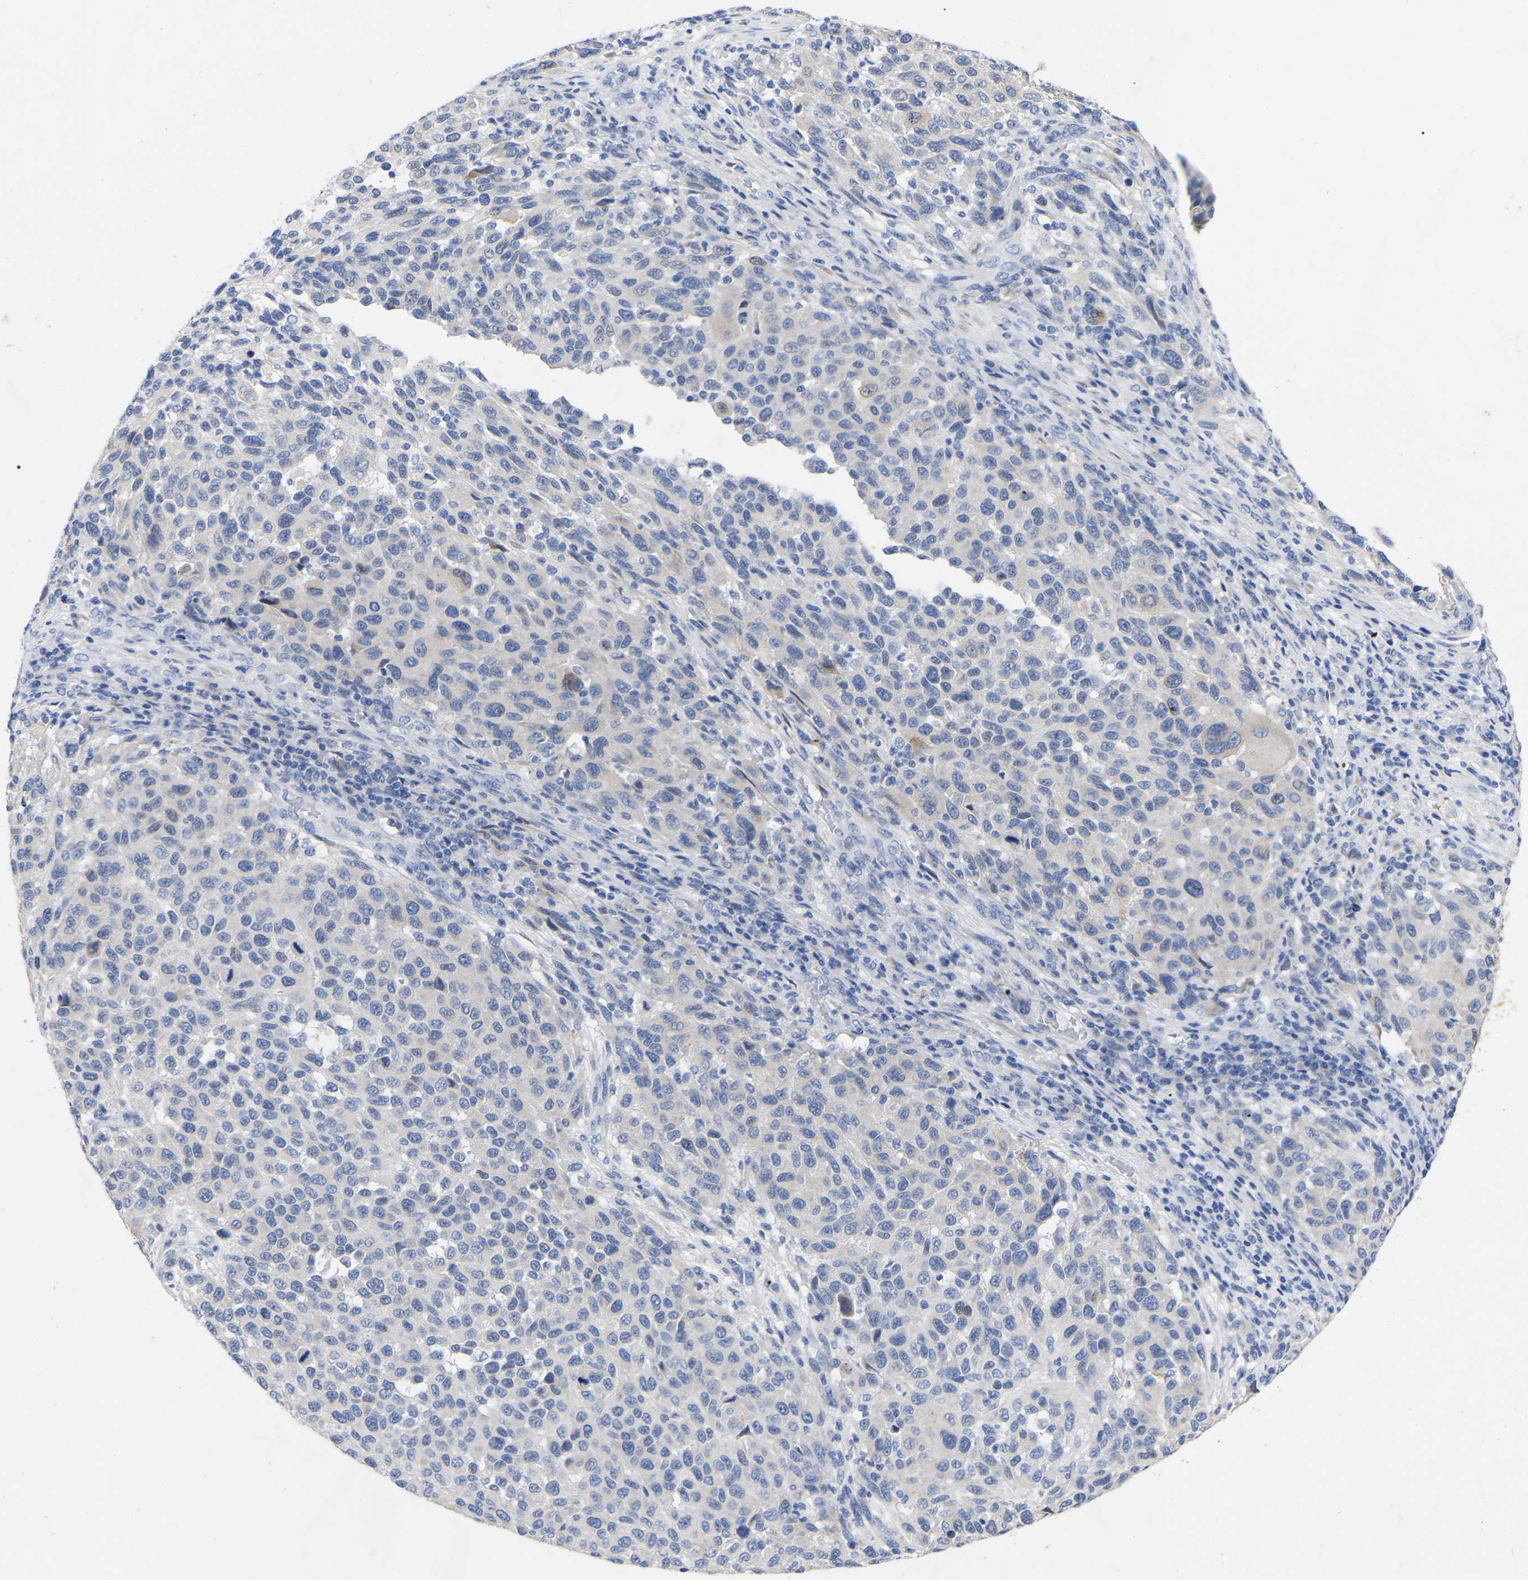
{"staining": {"intensity": "negative", "quantity": "none", "location": "none"}, "tissue": "melanoma", "cell_type": "Tumor cells", "image_type": "cancer", "snomed": [{"axis": "morphology", "description": "Malignant melanoma, Metastatic site"}, {"axis": "topography", "description": "Lymph node"}], "caption": "Malignant melanoma (metastatic site) stained for a protein using immunohistochemistry (IHC) exhibits no staining tumor cells.", "gene": "STRIP2", "patient": {"sex": "male", "age": 61}}